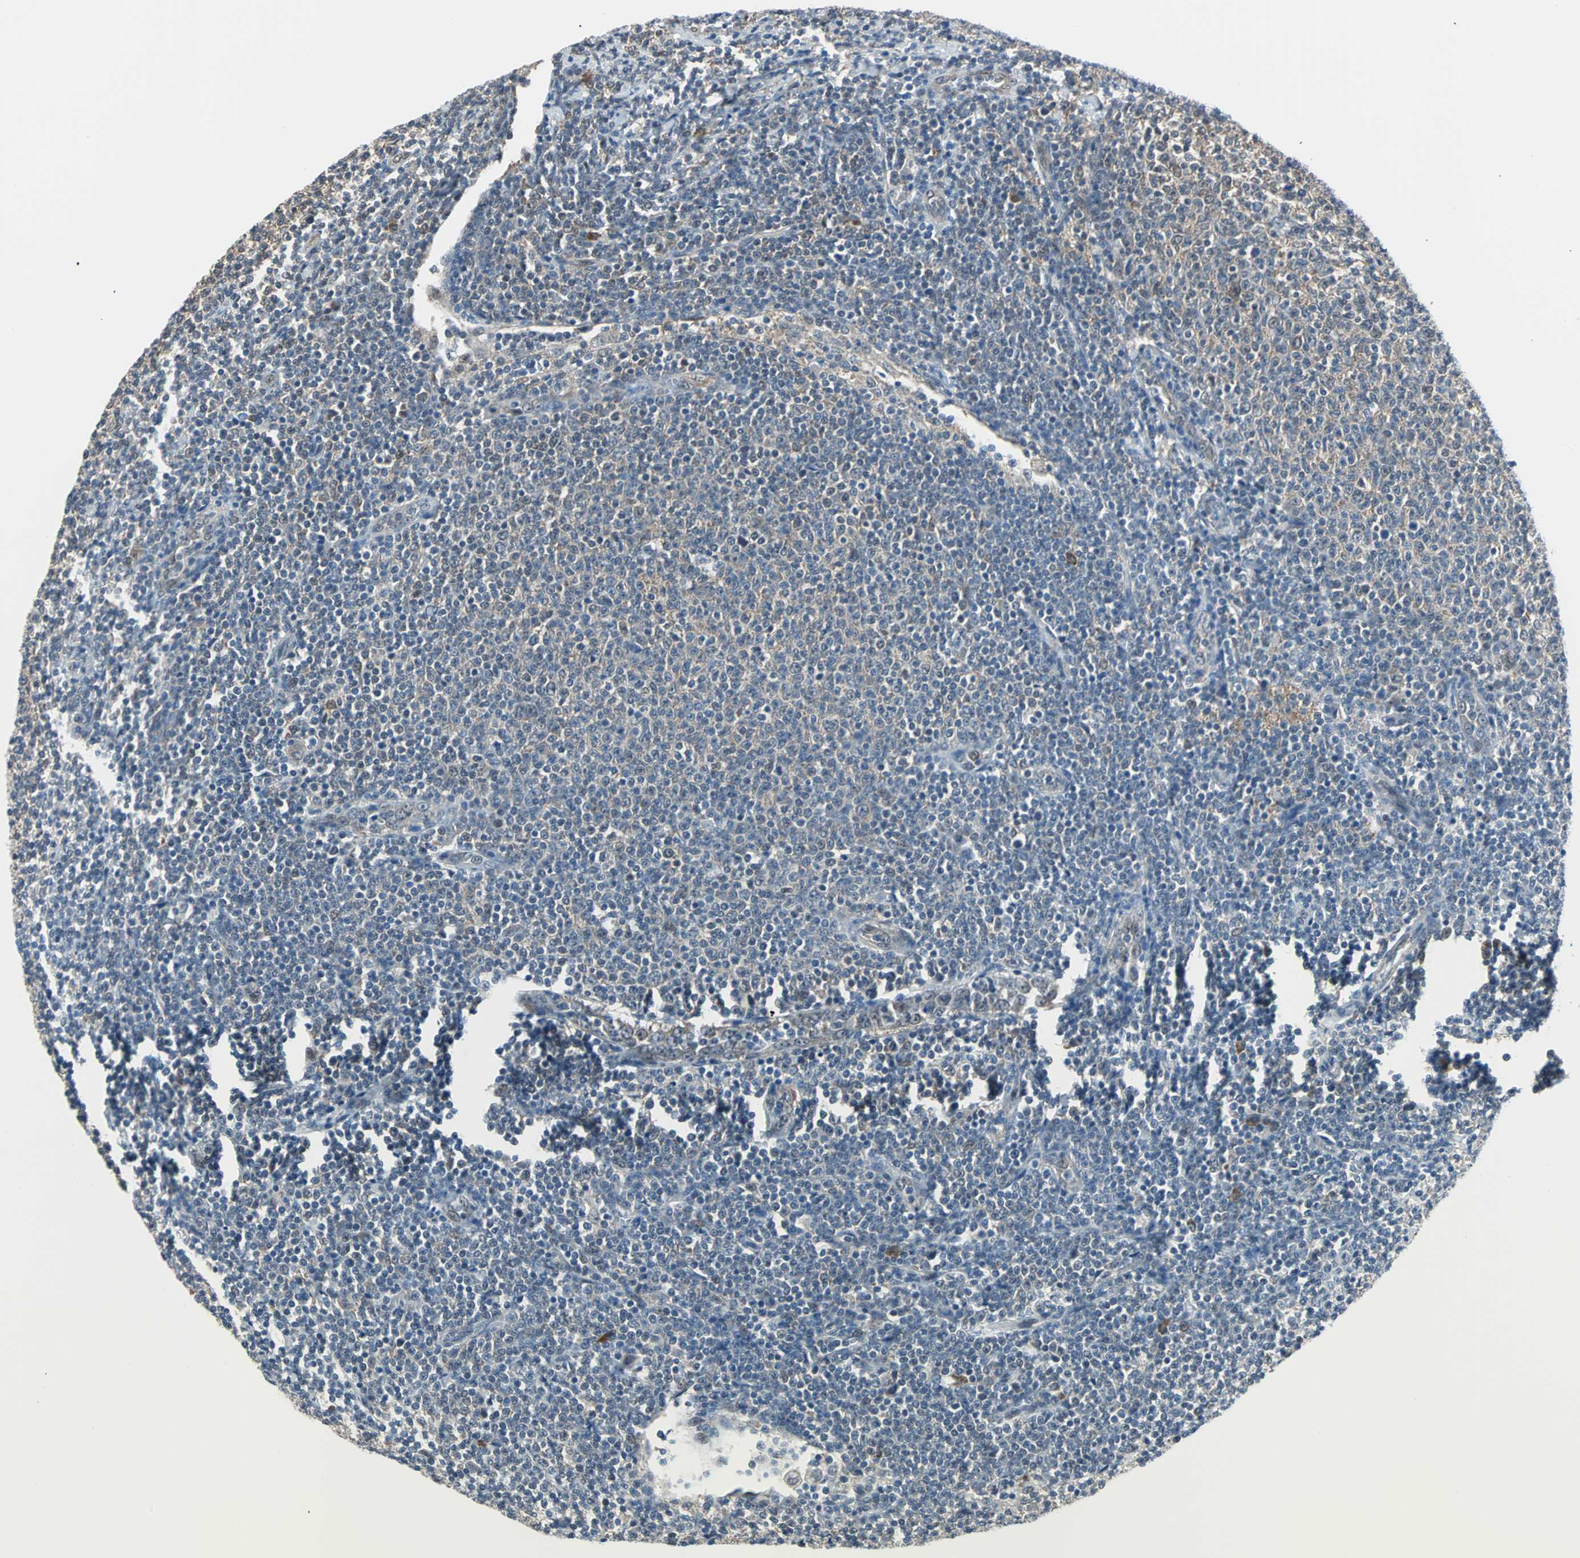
{"staining": {"intensity": "weak", "quantity": "25%-75%", "location": "cytoplasmic/membranous"}, "tissue": "lymphoma", "cell_type": "Tumor cells", "image_type": "cancer", "snomed": [{"axis": "morphology", "description": "Malignant lymphoma, non-Hodgkin's type, Low grade"}, {"axis": "topography", "description": "Lymph node"}], "caption": "Immunohistochemistry (IHC) histopathology image of neoplastic tissue: malignant lymphoma, non-Hodgkin's type (low-grade) stained using immunohistochemistry (IHC) exhibits low levels of weak protein expression localized specifically in the cytoplasmic/membranous of tumor cells, appearing as a cytoplasmic/membranous brown color.", "gene": "VCP", "patient": {"sex": "male", "age": 66}}